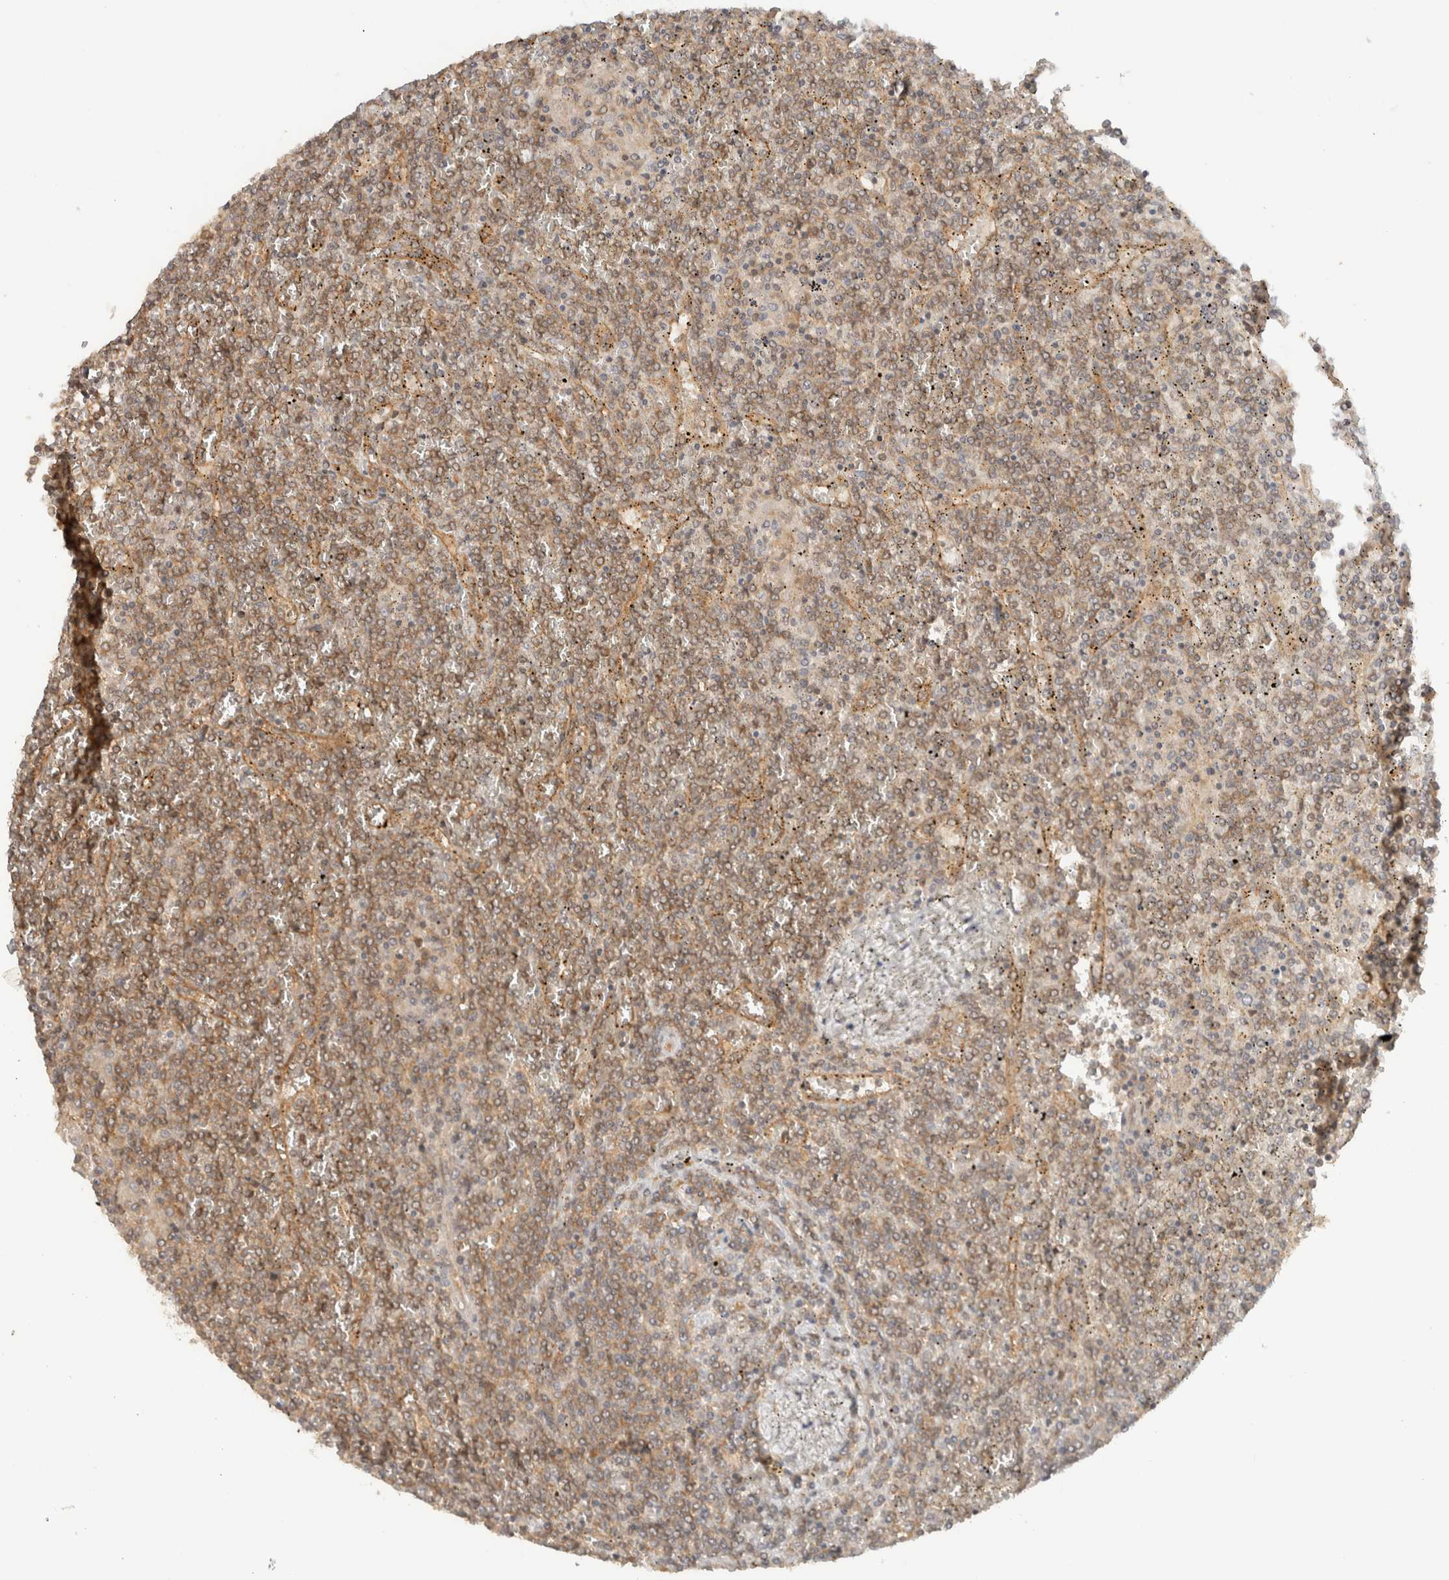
{"staining": {"intensity": "moderate", "quantity": ">75%", "location": "cytoplasmic/membranous"}, "tissue": "lymphoma", "cell_type": "Tumor cells", "image_type": "cancer", "snomed": [{"axis": "morphology", "description": "Malignant lymphoma, non-Hodgkin's type, Low grade"}, {"axis": "topography", "description": "Spleen"}], "caption": "About >75% of tumor cells in human lymphoma exhibit moderate cytoplasmic/membranous protein positivity as visualized by brown immunohistochemical staining.", "gene": "ARFGEF2", "patient": {"sex": "female", "age": 19}}